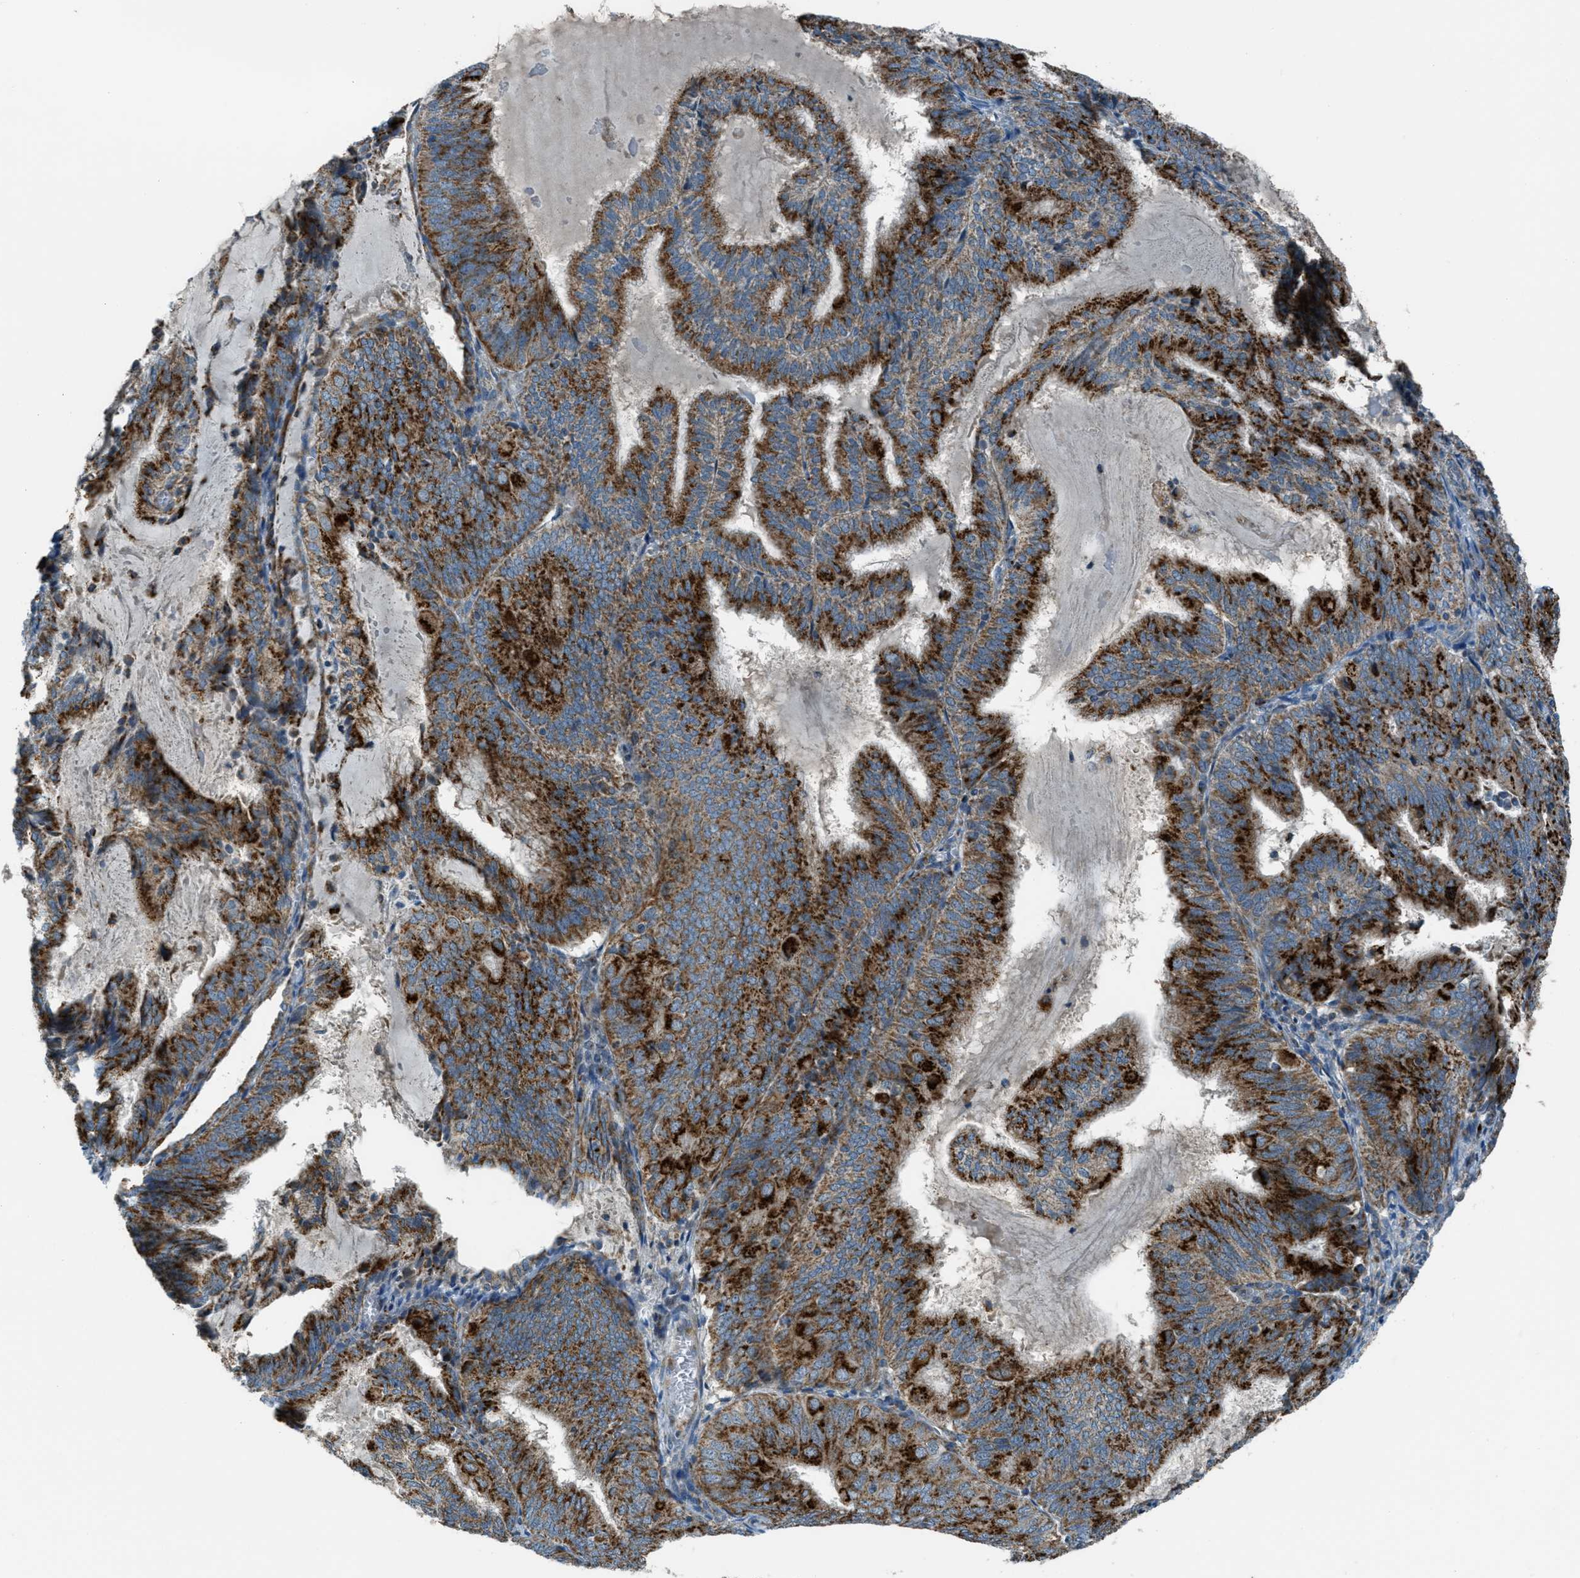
{"staining": {"intensity": "strong", "quantity": ">75%", "location": "cytoplasmic/membranous"}, "tissue": "endometrial cancer", "cell_type": "Tumor cells", "image_type": "cancer", "snomed": [{"axis": "morphology", "description": "Adenocarcinoma, NOS"}, {"axis": "topography", "description": "Endometrium"}], "caption": "The histopathology image displays staining of endometrial cancer, revealing strong cytoplasmic/membranous protein positivity (brown color) within tumor cells. (DAB (3,3'-diaminobenzidine) IHC with brightfield microscopy, high magnification).", "gene": "BCKDK", "patient": {"sex": "female", "age": 81}}